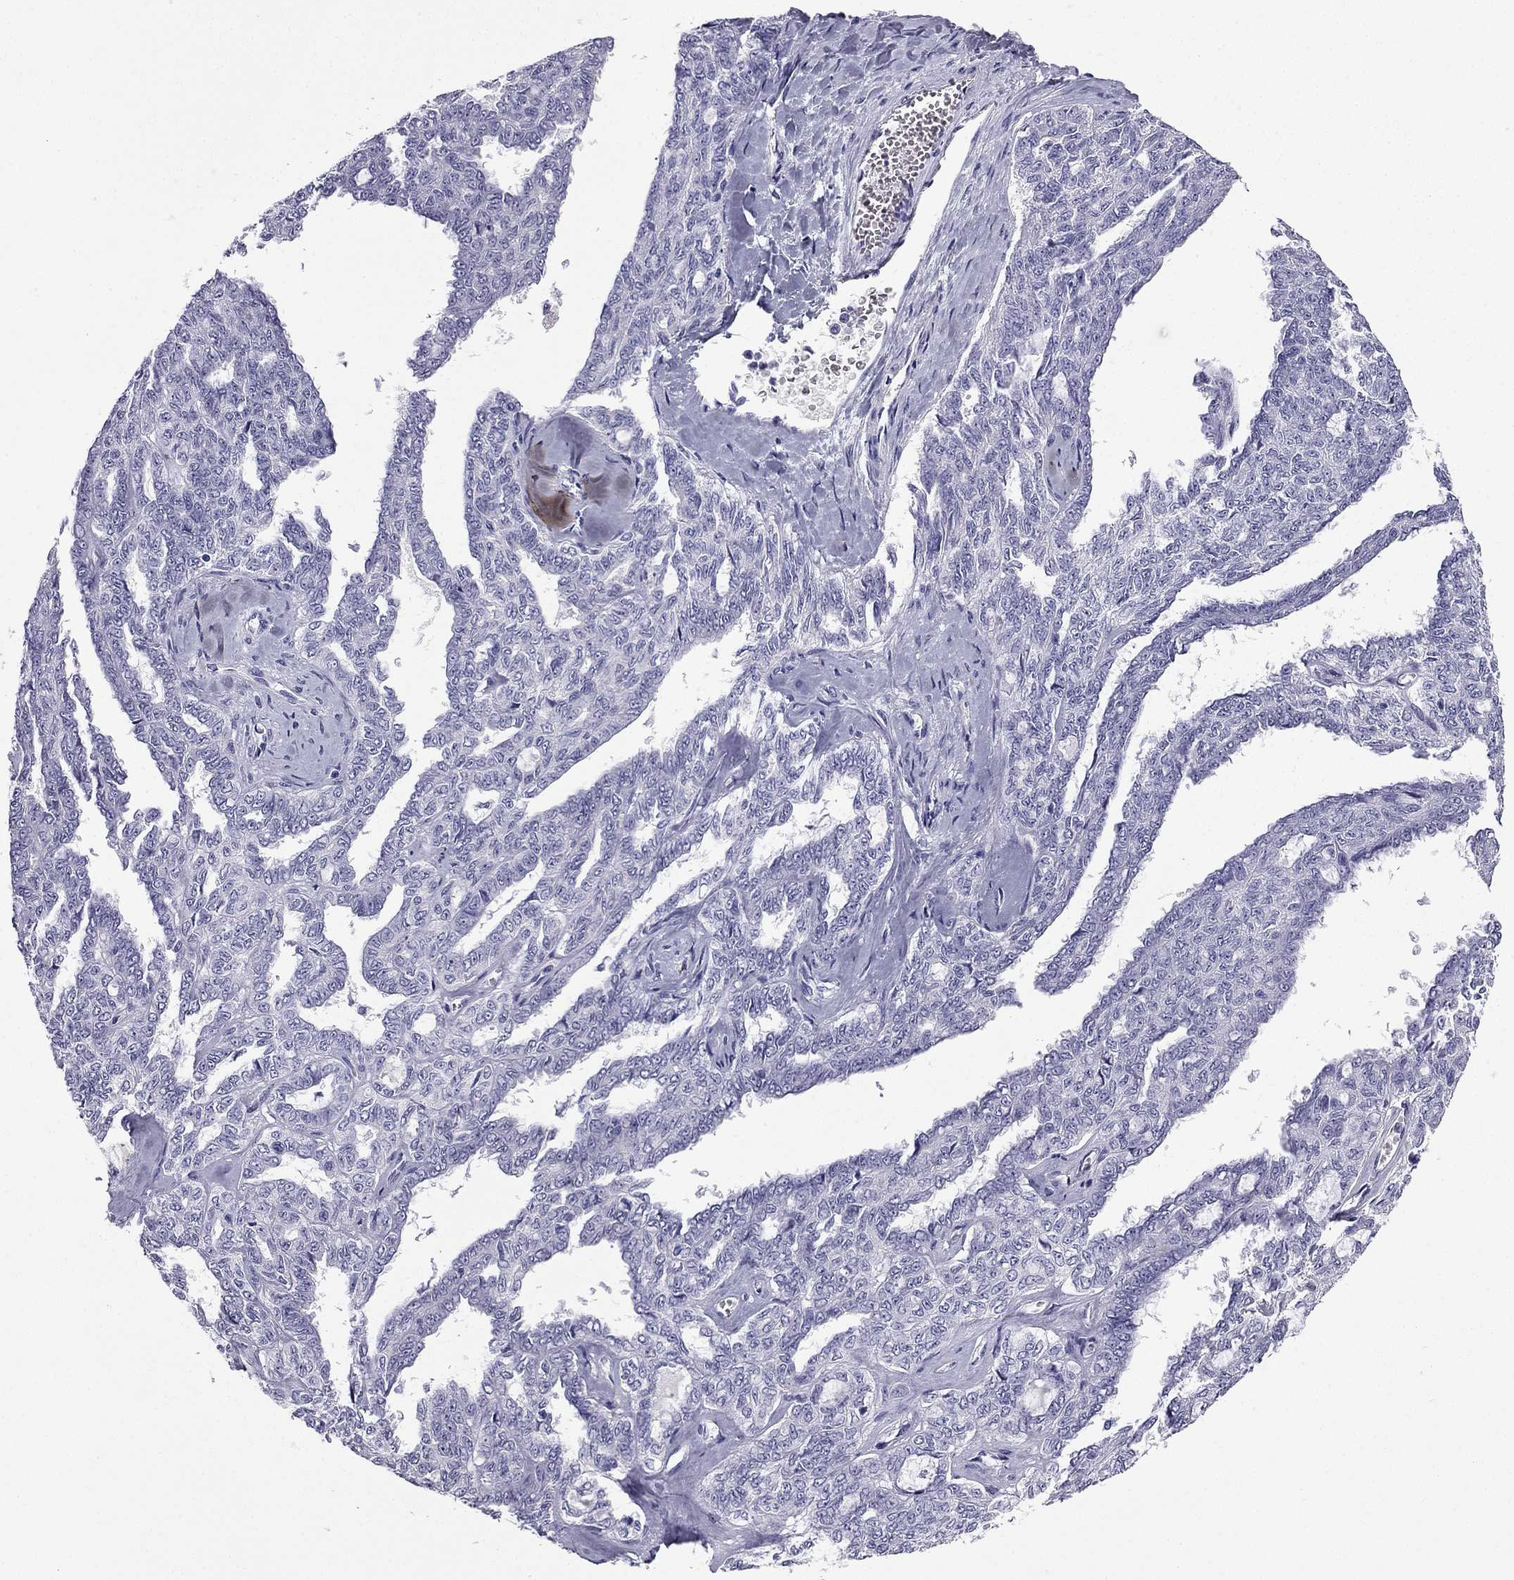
{"staining": {"intensity": "negative", "quantity": "none", "location": "none"}, "tissue": "ovarian cancer", "cell_type": "Tumor cells", "image_type": "cancer", "snomed": [{"axis": "morphology", "description": "Cystadenocarcinoma, serous, NOS"}, {"axis": "topography", "description": "Ovary"}], "caption": "Tumor cells show no significant protein positivity in ovarian cancer.", "gene": "NPTX1", "patient": {"sex": "female", "age": 71}}